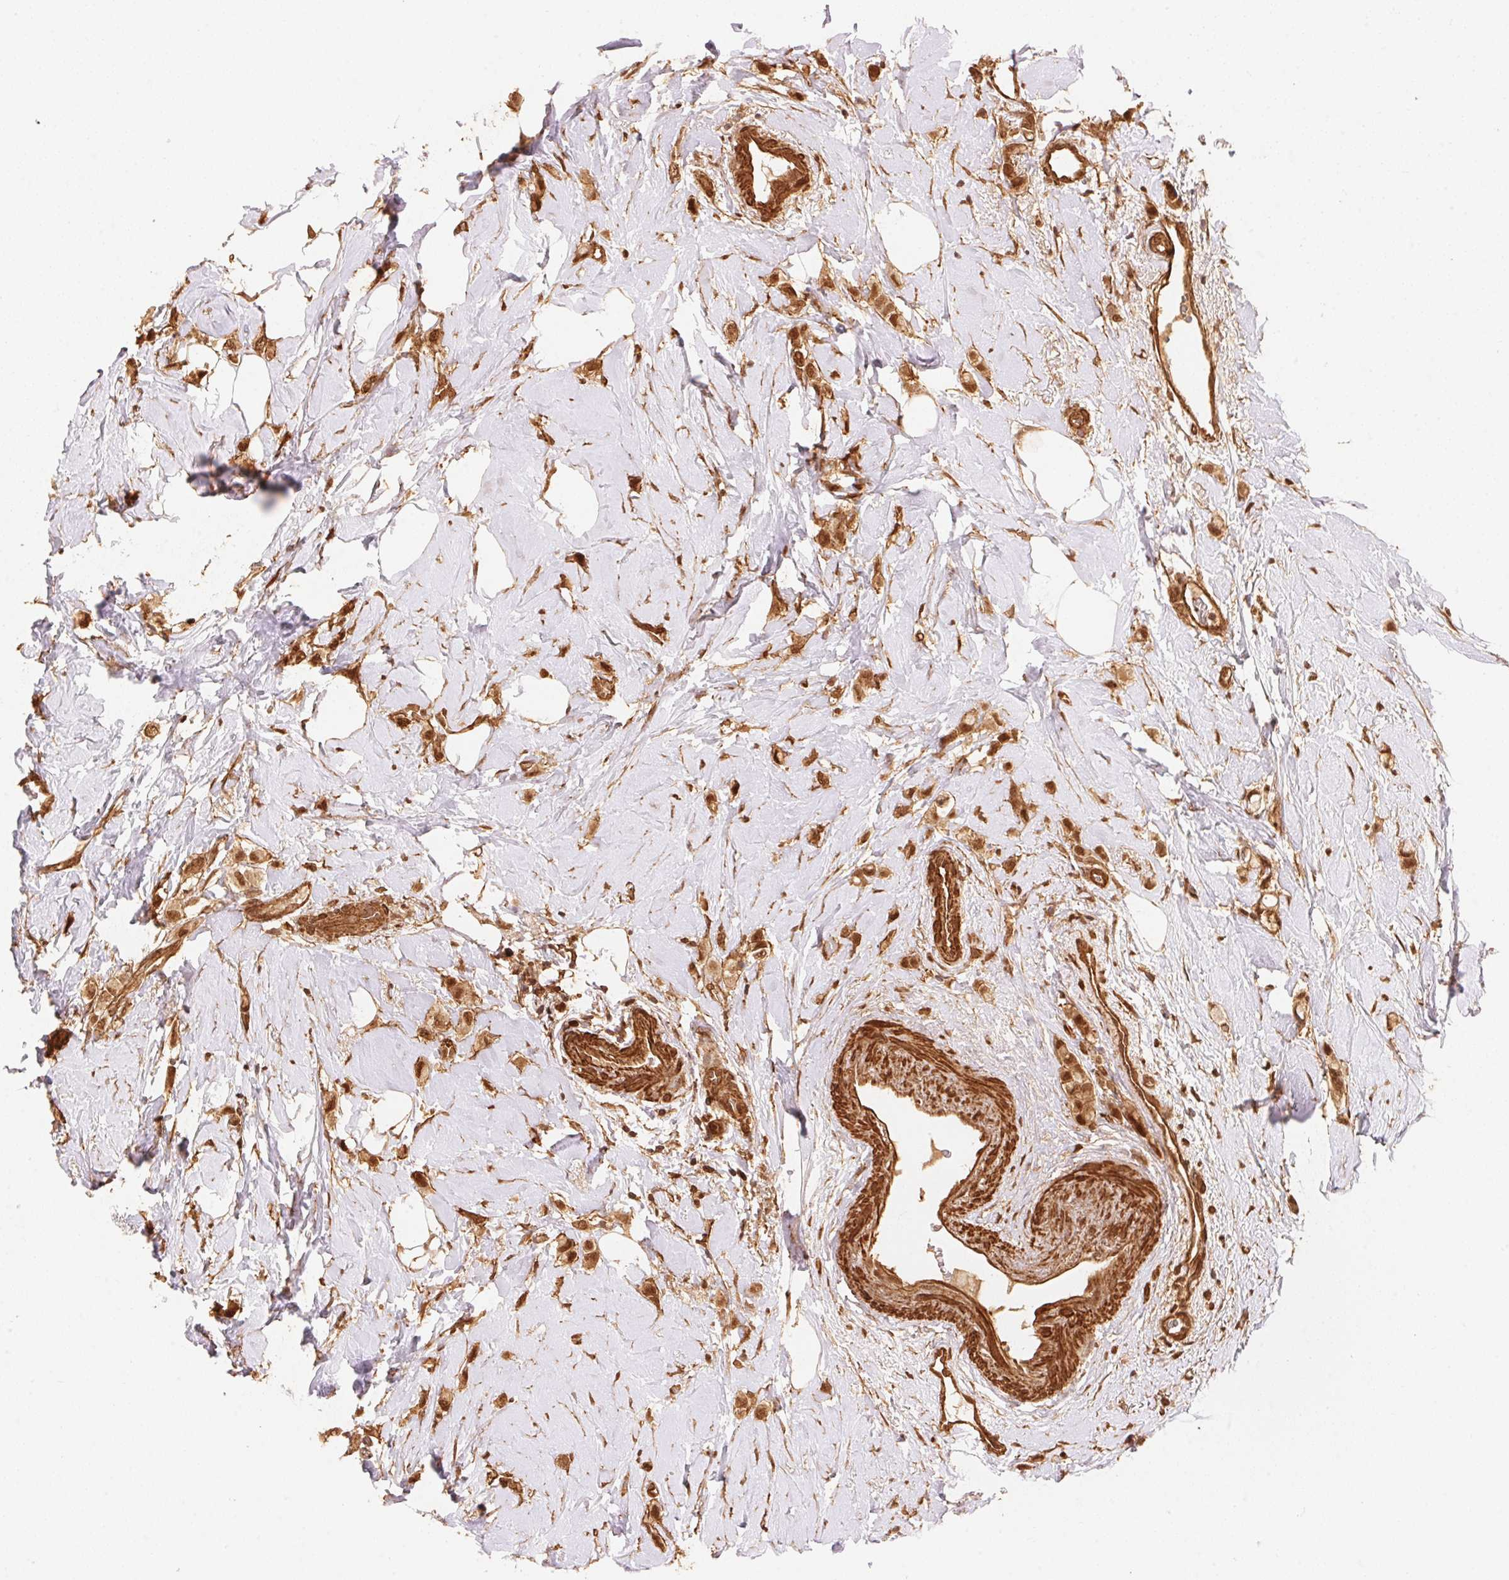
{"staining": {"intensity": "moderate", "quantity": ">75%", "location": "cytoplasmic/membranous,nuclear"}, "tissue": "breast cancer", "cell_type": "Tumor cells", "image_type": "cancer", "snomed": [{"axis": "morphology", "description": "Lobular carcinoma"}, {"axis": "topography", "description": "Breast"}], "caption": "Immunohistochemical staining of human lobular carcinoma (breast) displays medium levels of moderate cytoplasmic/membranous and nuclear expression in about >75% of tumor cells.", "gene": "TNIP2", "patient": {"sex": "female", "age": 66}}